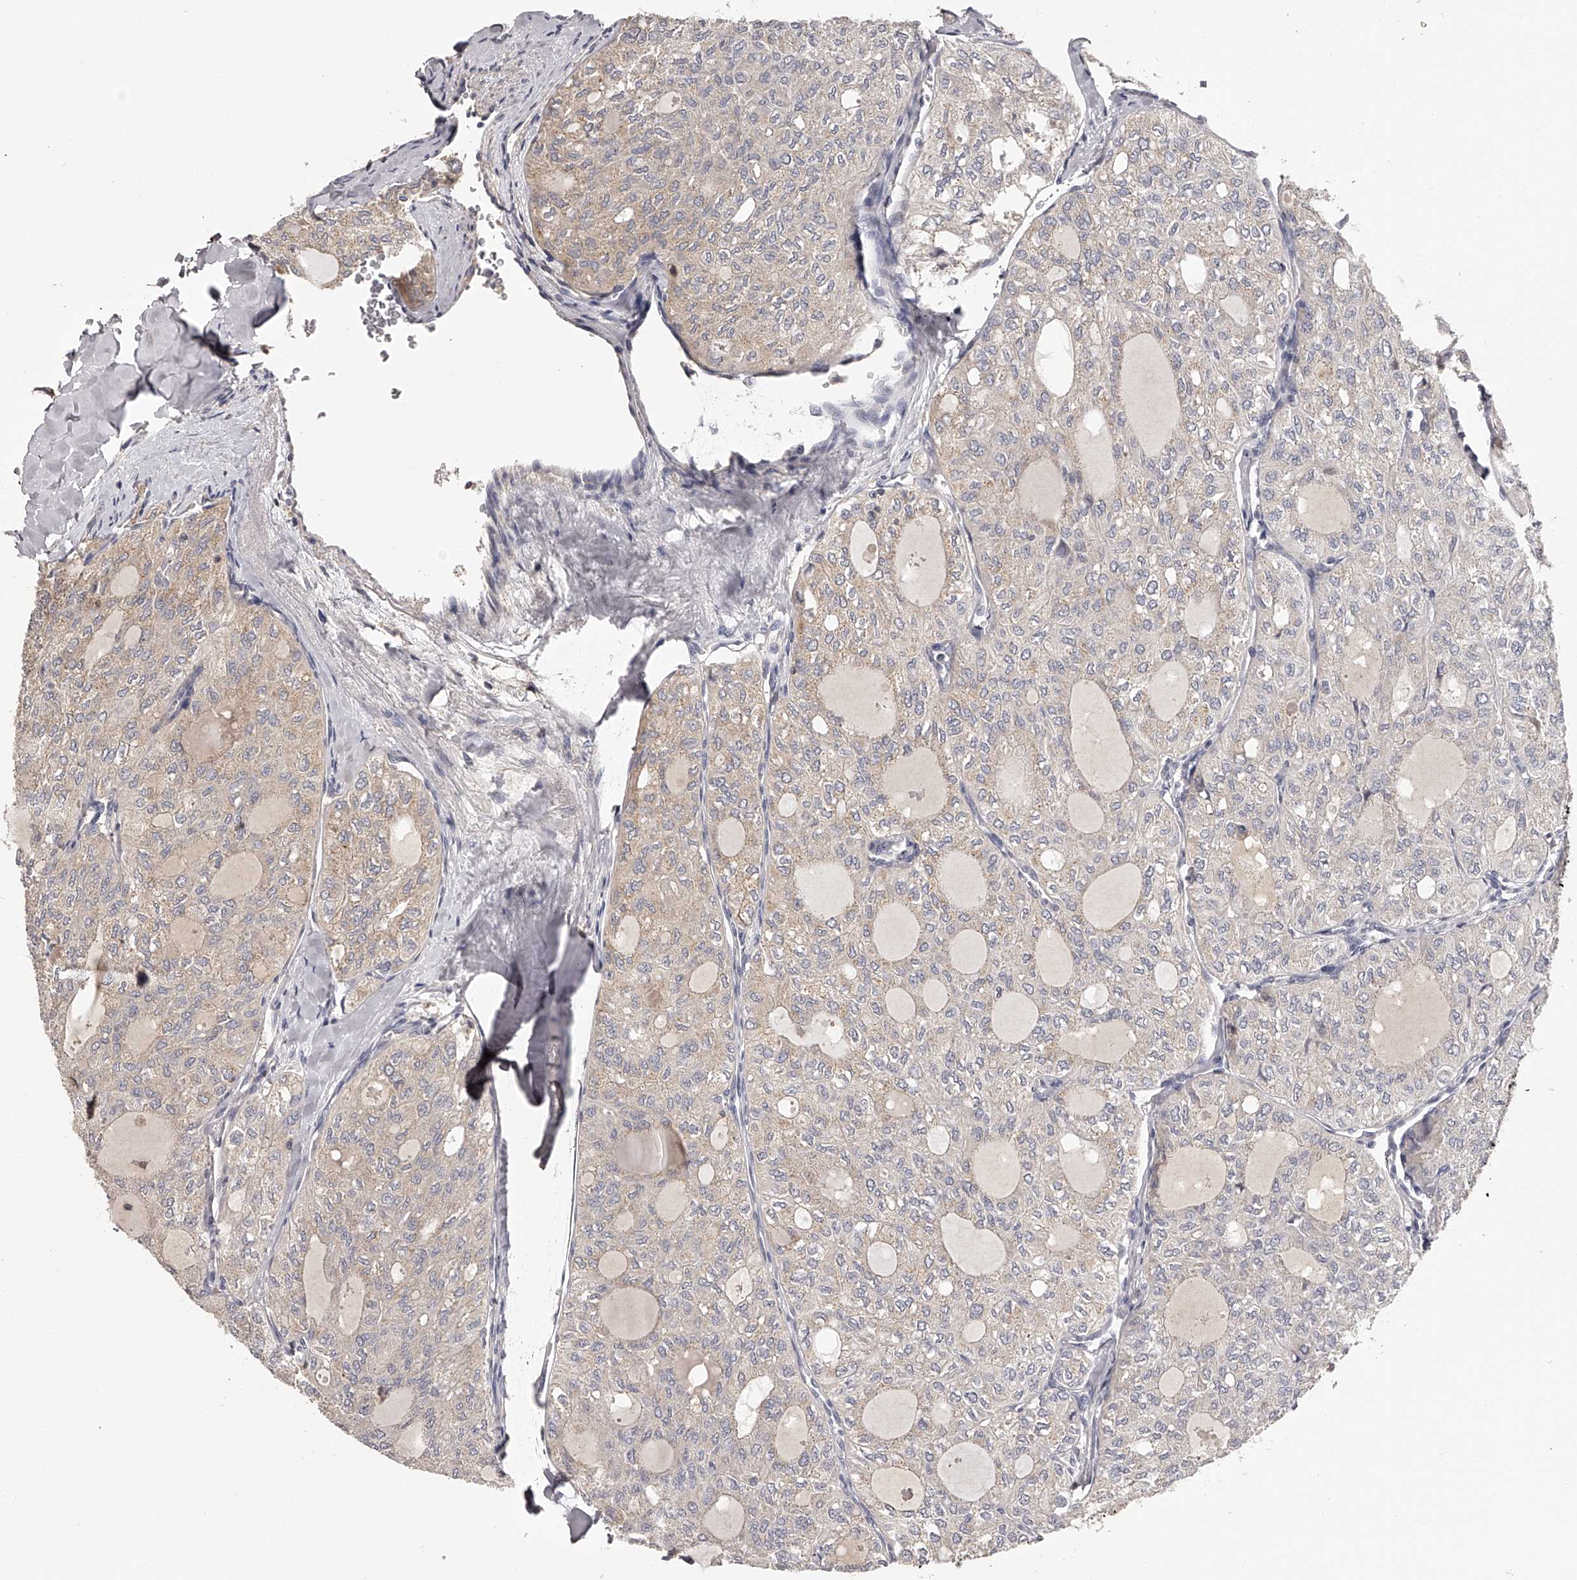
{"staining": {"intensity": "weak", "quantity": "25%-75%", "location": "cytoplasmic/membranous"}, "tissue": "thyroid cancer", "cell_type": "Tumor cells", "image_type": "cancer", "snomed": [{"axis": "morphology", "description": "Follicular adenoma carcinoma, NOS"}, {"axis": "topography", "description": "Thyroid gland"}], "caption": "Thyroid follicular adenoma carcinoma stained with DAB immunohistochemistry demonstrates low levels of weak cytoplasmic/membranous expression in approximately 25%-75% of tumor cells. (DAB (3,3'-diaminobenzidine) = brown stain, brightfield microscopy at high magnification).", "gene": "TNN", "patient": {"sex": "male", "age": 75}}